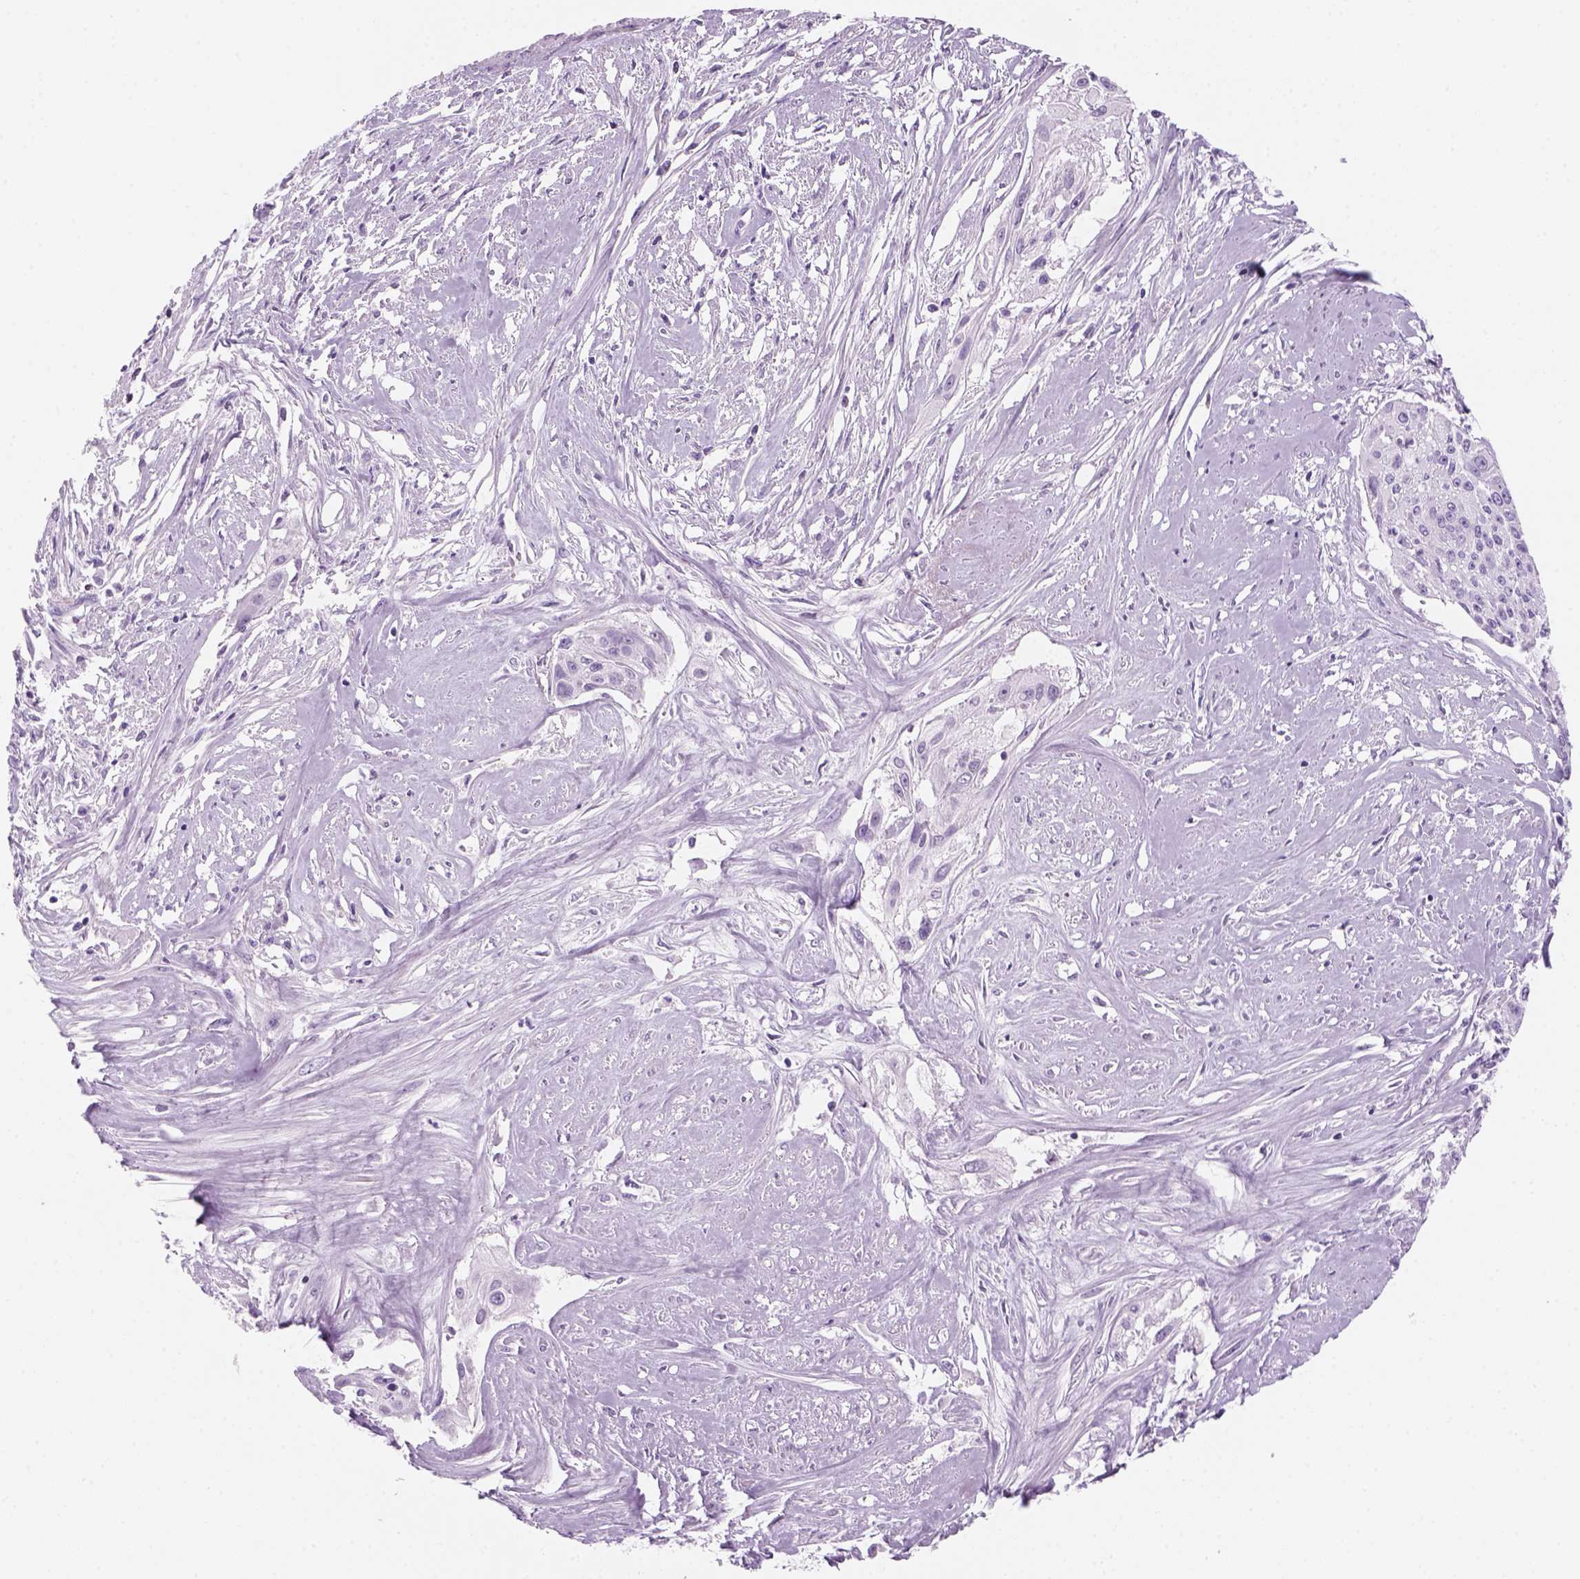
{"staining": {"intensity": "negative", "quantity": "none", "location": "none"}, "tissue": "cervical cancer", "cell_type": "Tumor cells", "image_type": "cancer", "snomed": [{"axis": "morphology", "description": "Squamous cell carcinoma, NOS"}, {"axis": "topography", "description": "Cervix"}], "caption": "Immunohistochemical staining of squamous cell carcinoma (cervical) displays no significant staining in tumor cells.", "gene": "KRTAP11-1", "patient": {"sex": "female", "age": 49}}